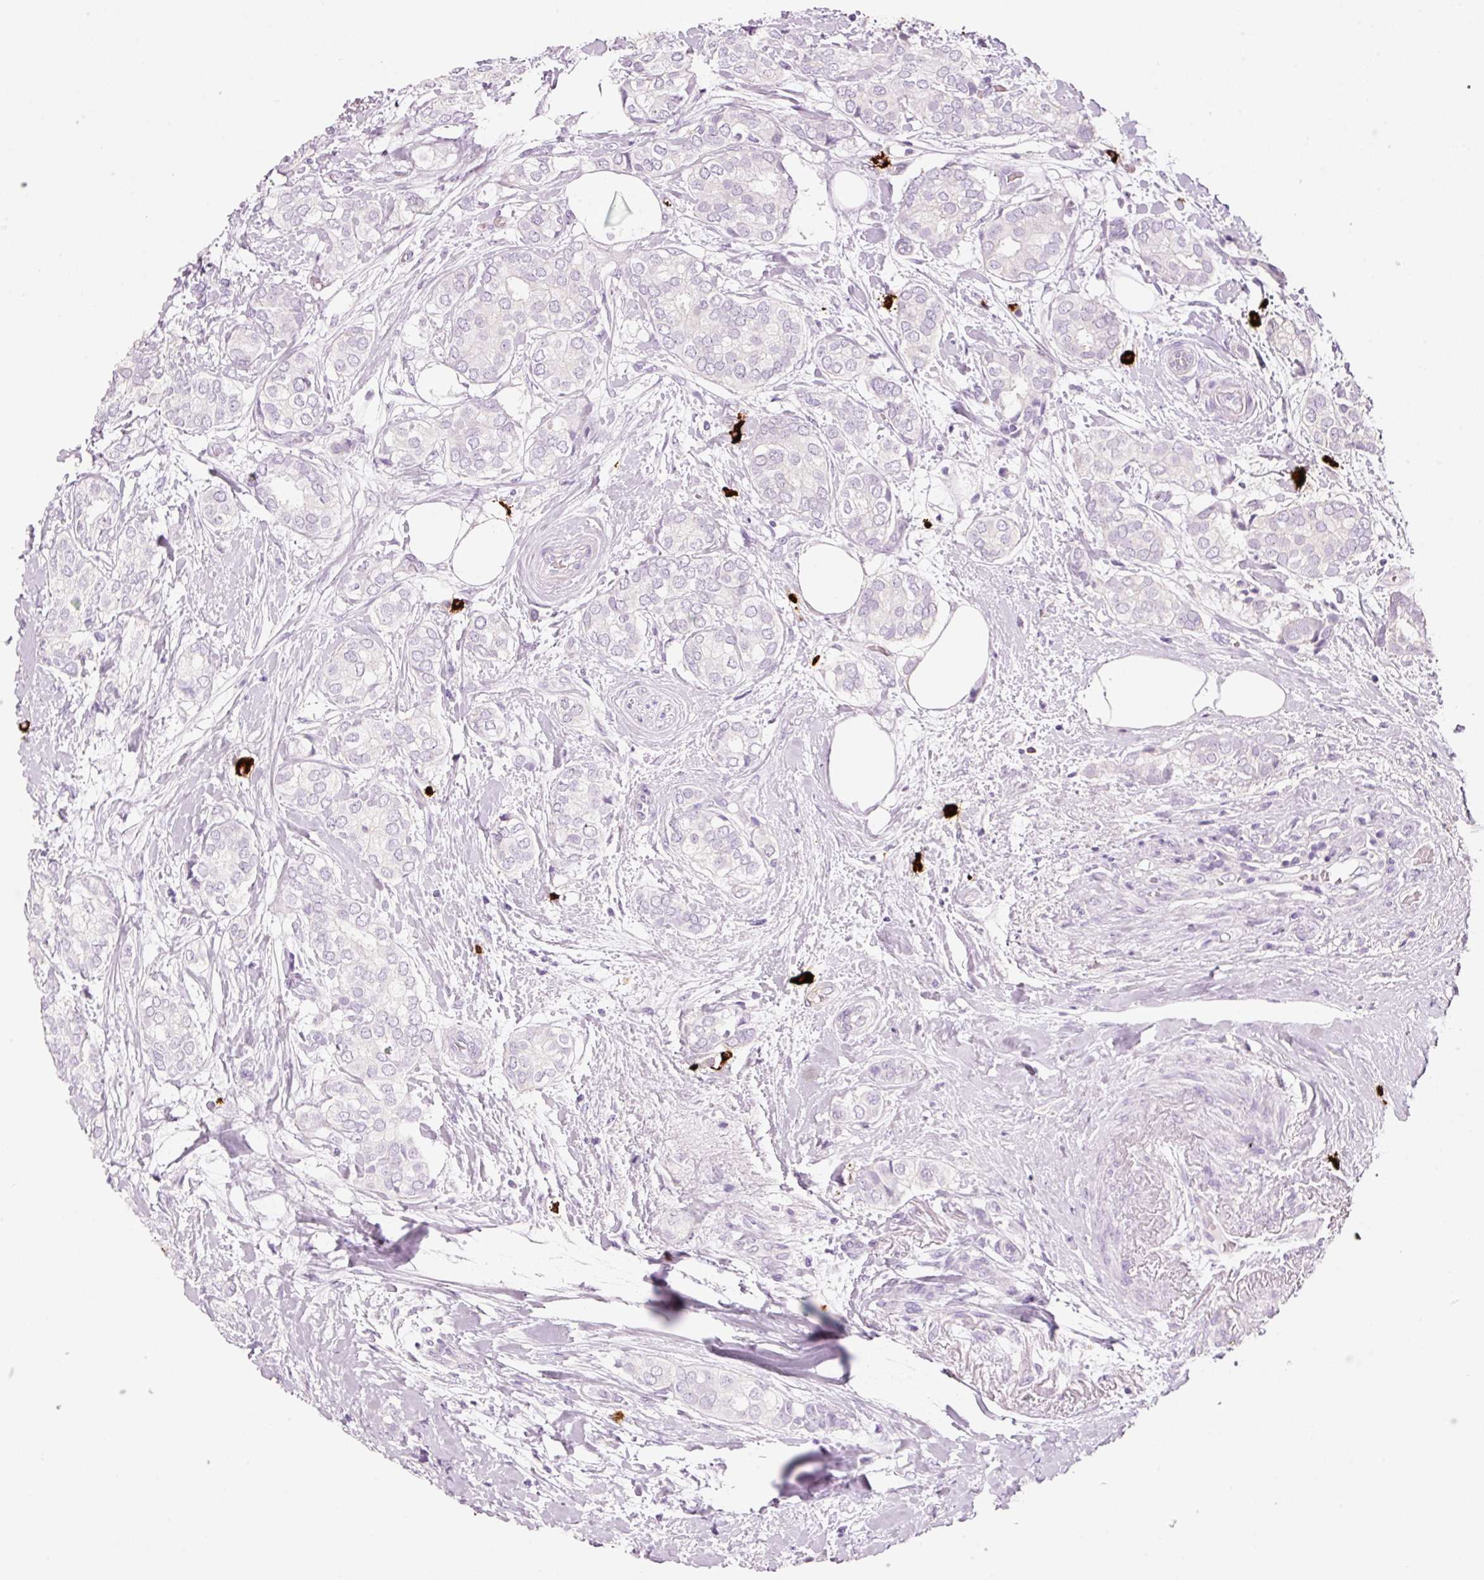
{"staining": {"intensity": "negative", "quantity": "none", "location": "none"}, "tissue": "breast cancer", "cell_type": "Tumor cells", "image_type": "cancer", "snomed": [{"axis": "morphology", "description": "Duct carcinoma"}, {"axis": "topography", "description": "Breast"}], "caption": "Tumor cells show no significant positivity in intraductal carcinoma (breast).", "gene": "CMA1", "patient": {"sex": "female", "age": 73}}